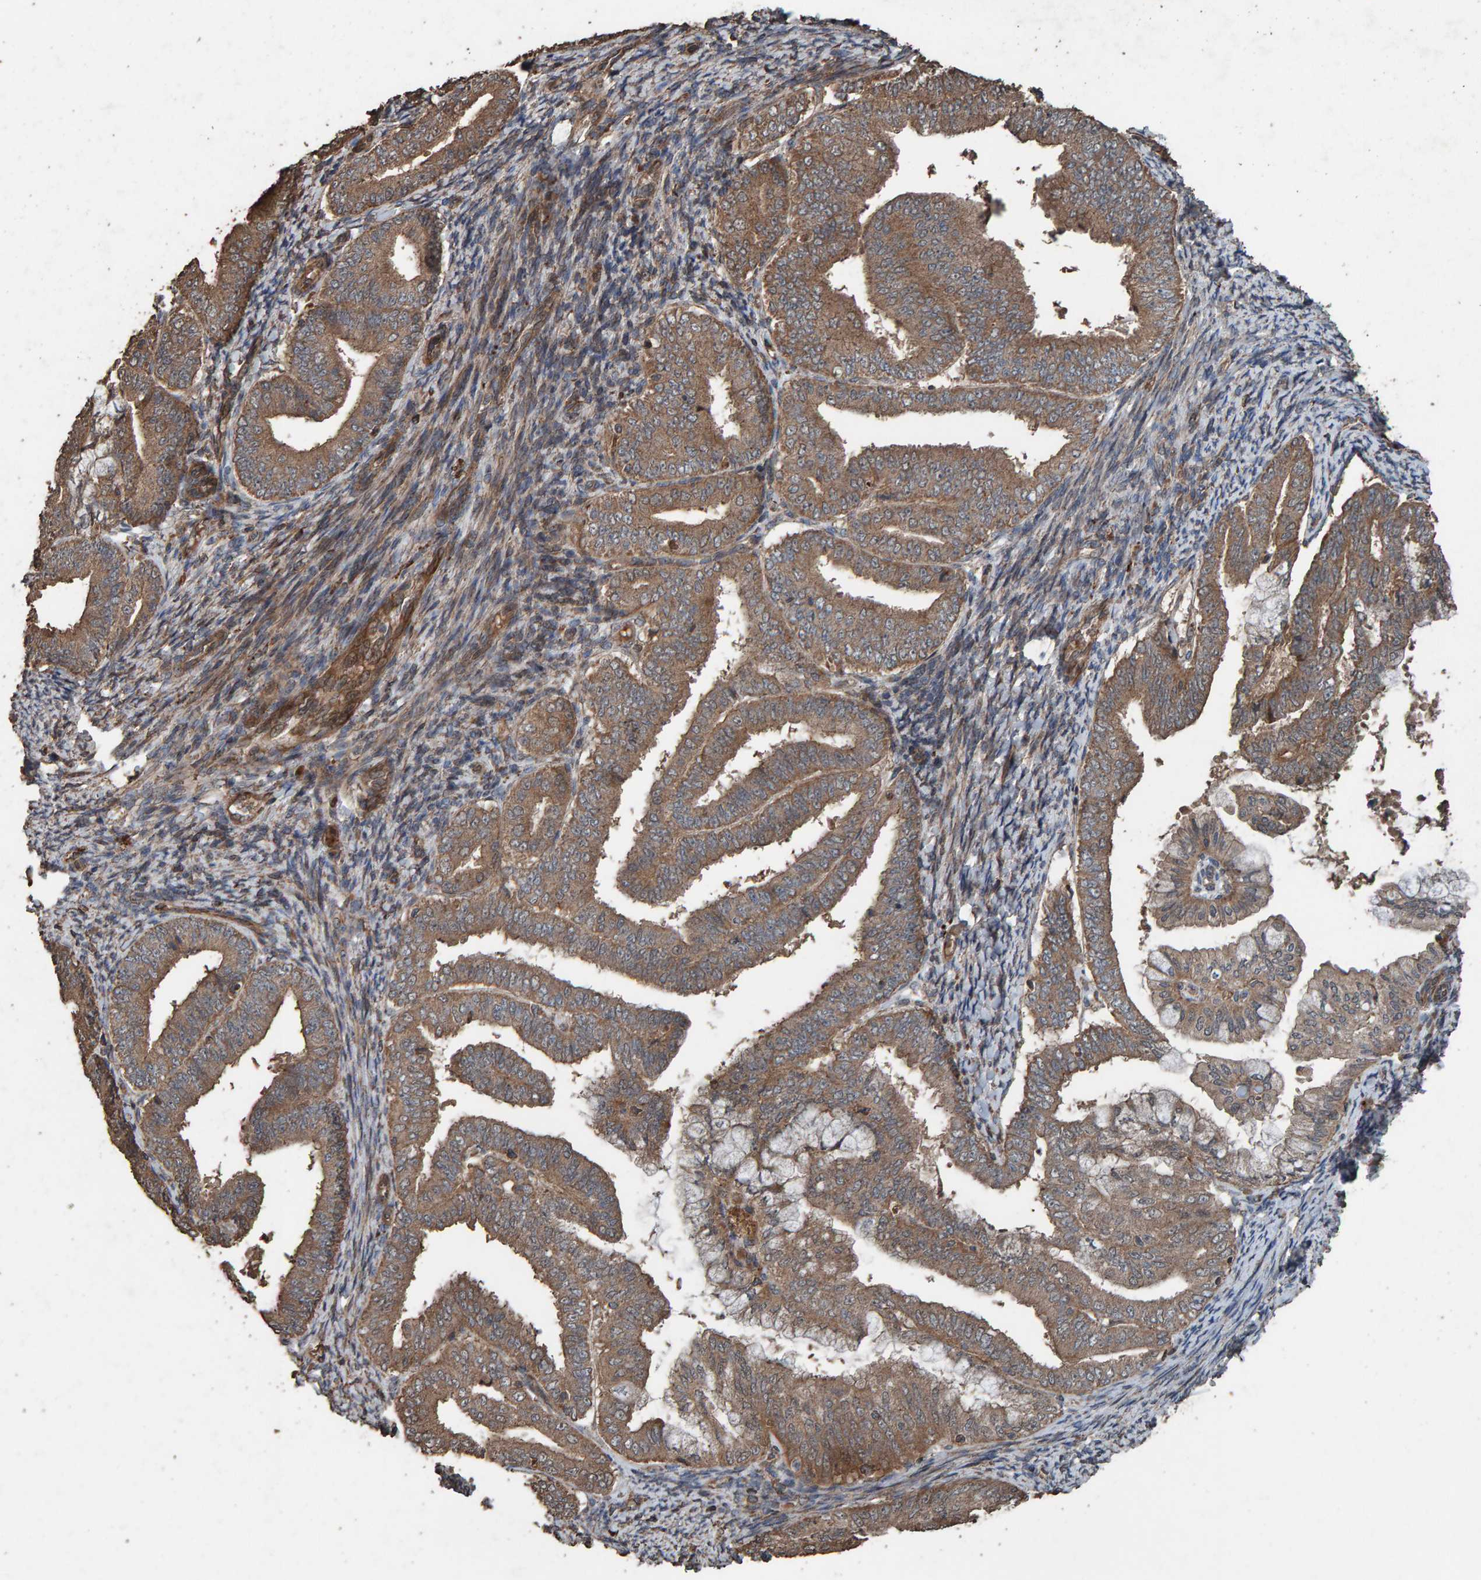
{"staining": {"intensity": "moderate", "quantity": ">75%", "location": "cytoplasmic/membranous"}, "tissue": "endometrial cancer", "cell_type": "Tumor cells", "image_type": "cancer", "snomed": [{"axis": "morphology", "description": "Adenocarcinoma, NOS"}, {"axis": "topography", "description": "Endometrium"}], "caption": "Immunohistochemistry (DAB) staining of human adenocarcinoma (endometrial) demonstrates moderate cytoplasmic/membranous protein positivity in approximately >75% of tumor cells.", "gene": "DUS1L", "patient": {"sex": "female", "age": 63}}